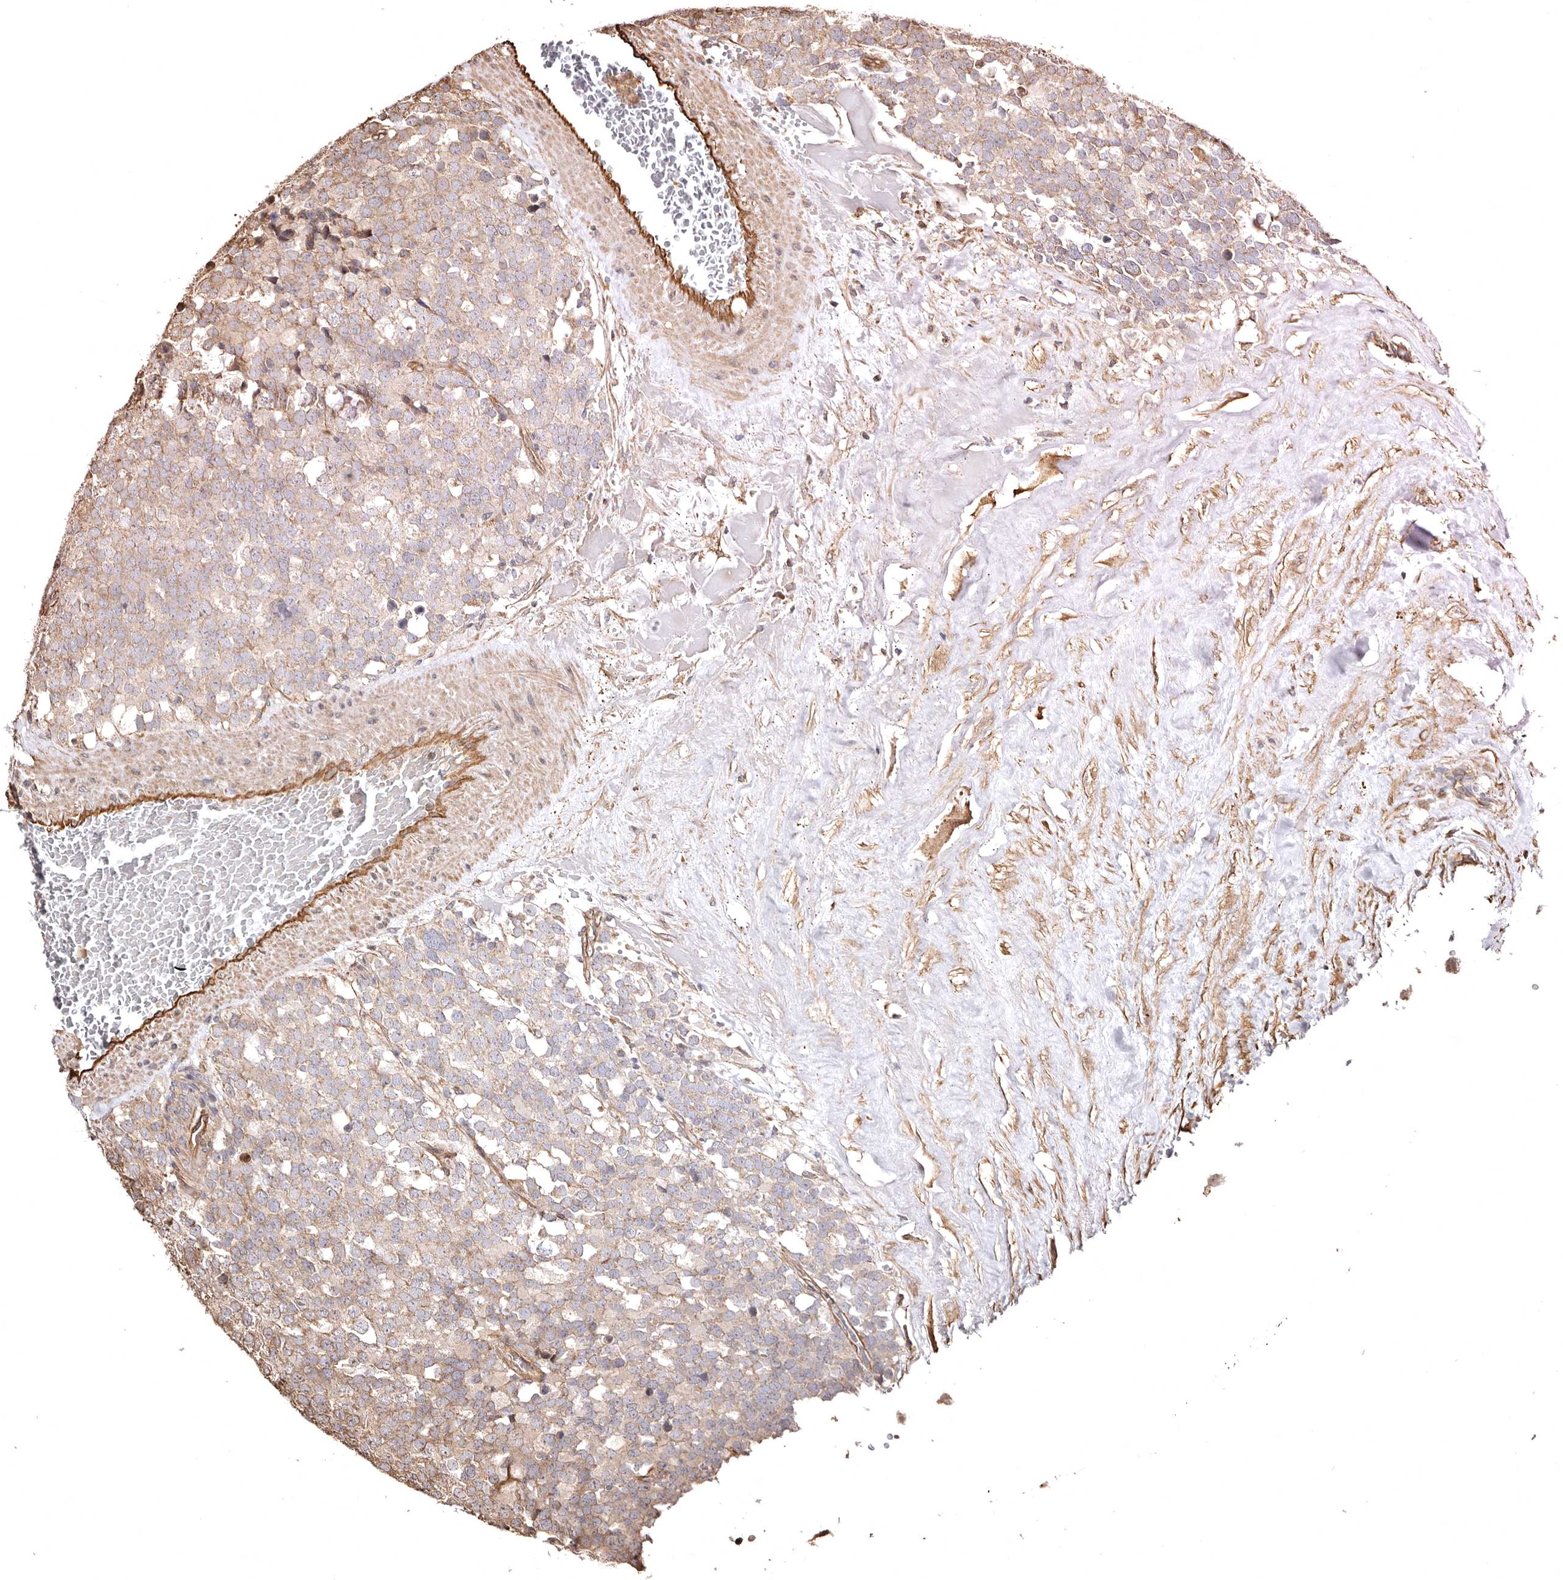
{"staining": {"intensity": "weak", "quantity": "25%-75%", "location": "cytoplasmic/membranous"}, "tissue": "testis cancer", "cell_type": "Tumor cells", "image_type": "cancer", "snomed": [{"axis": "morphology", "description": "Seminoma, NOS"}, {"axis": "topography", "description": "Testis"}], "caption": "This is an image of immunohistochemistry staining of testis cancer (seminoma), which shows weak positivity in the cytoplasmic/membranous of tumor cells.", "gene": "MACC1", "patient": {"sex": "male", "age": 71}}